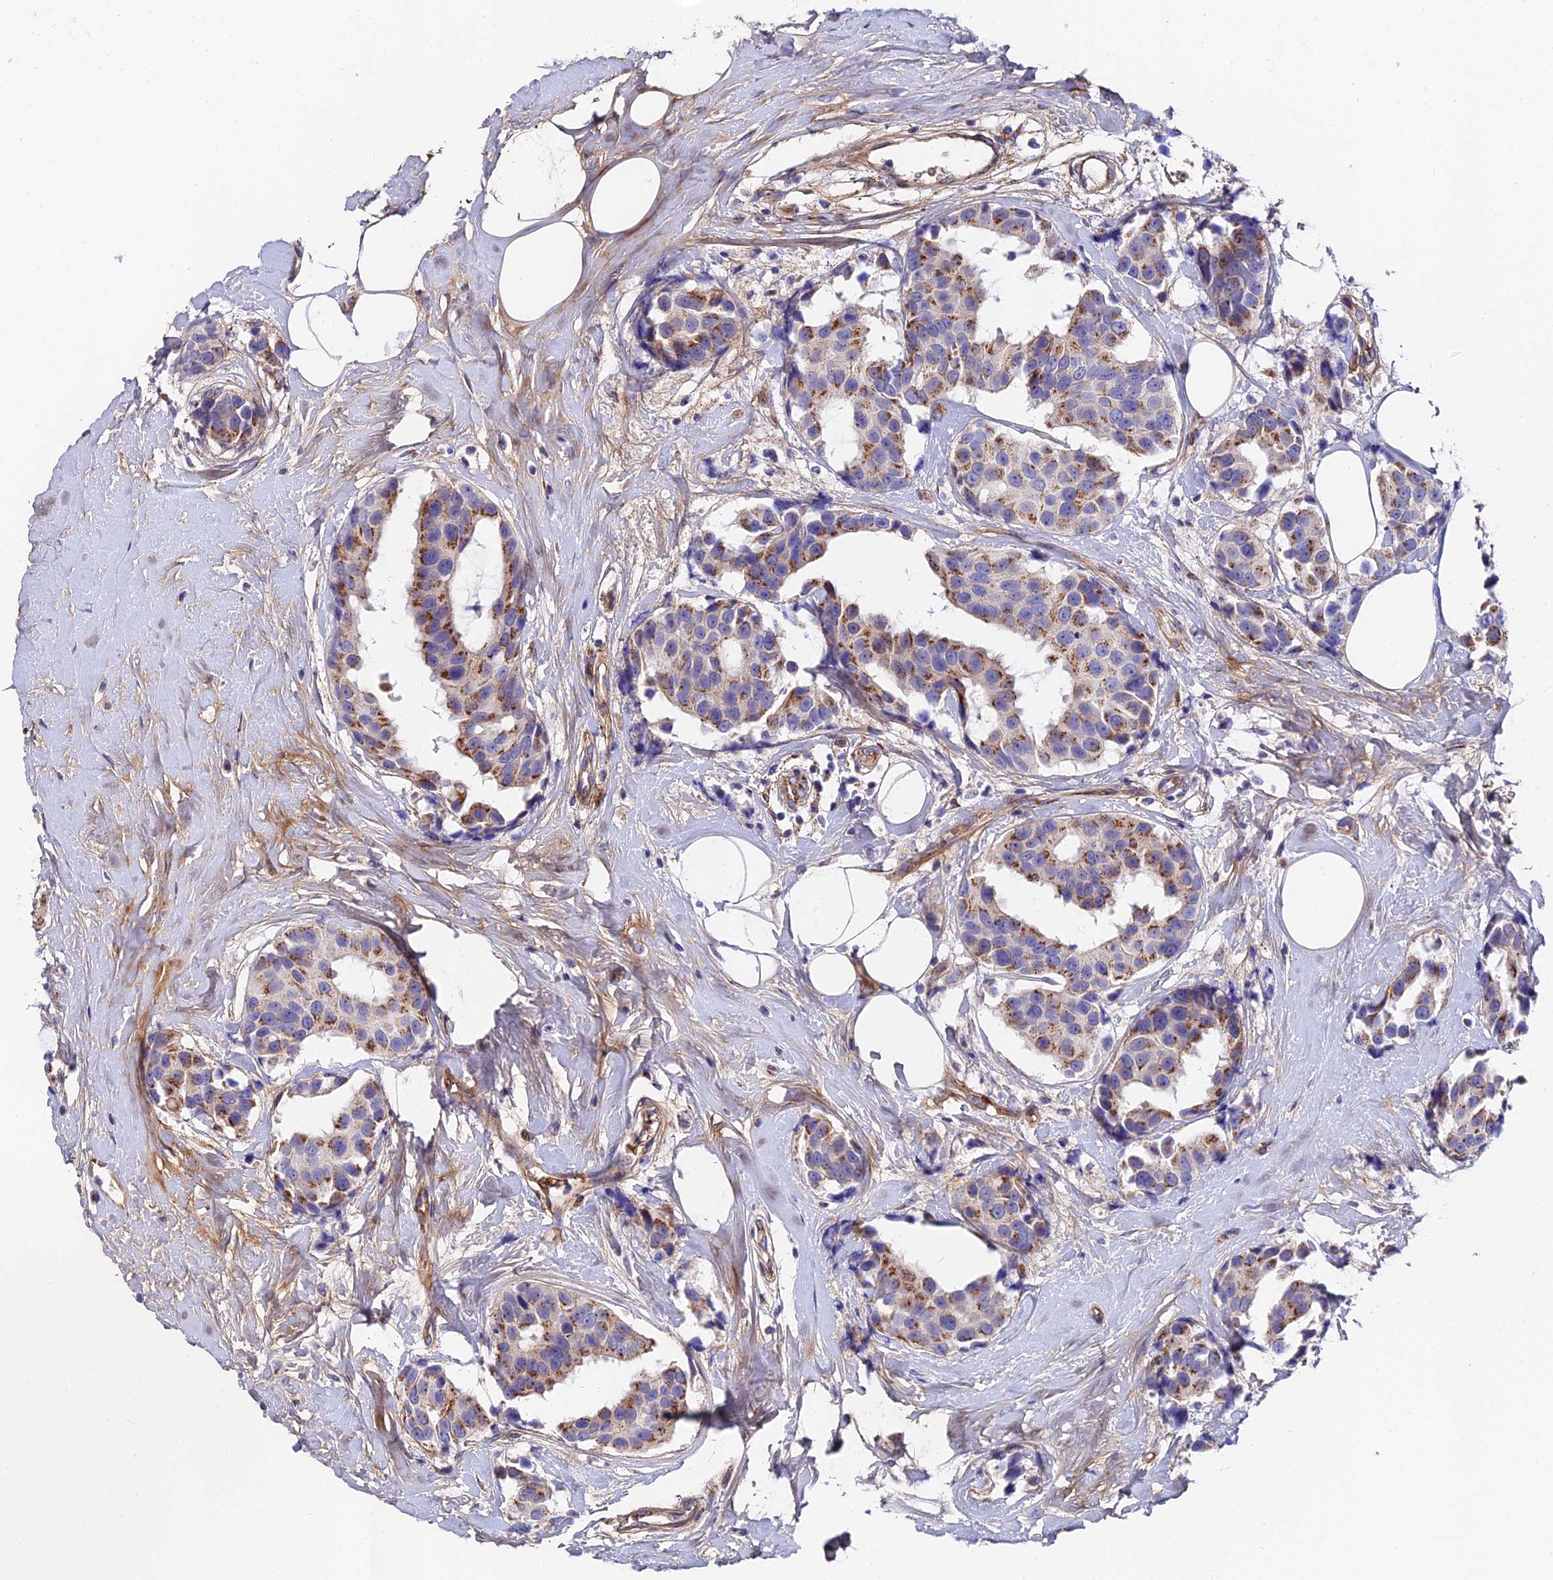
{"staining": {"intensity": "moderate", "quantity": ">75%", "location": "cytoplasmic/membranous"}, "tissue": "breast cancer", "cell_type": "Tumor cells", "image_type": "cancer", "snomed": [{"axis": "morphology", "description": "Normal tissue, NOS"}, {"axis": "morphology", "description": "Duct carcinoma"}, {"axis": "topography", "description": "Breast"}], "caption": "A brown stain shows moderate cytoplasmic/membranous expression of a protein in human breast infiltrating ductal carcinoma tumor cells.", "gene": "ADGRF3", "patient": {"sex": "female", "age": 39}}